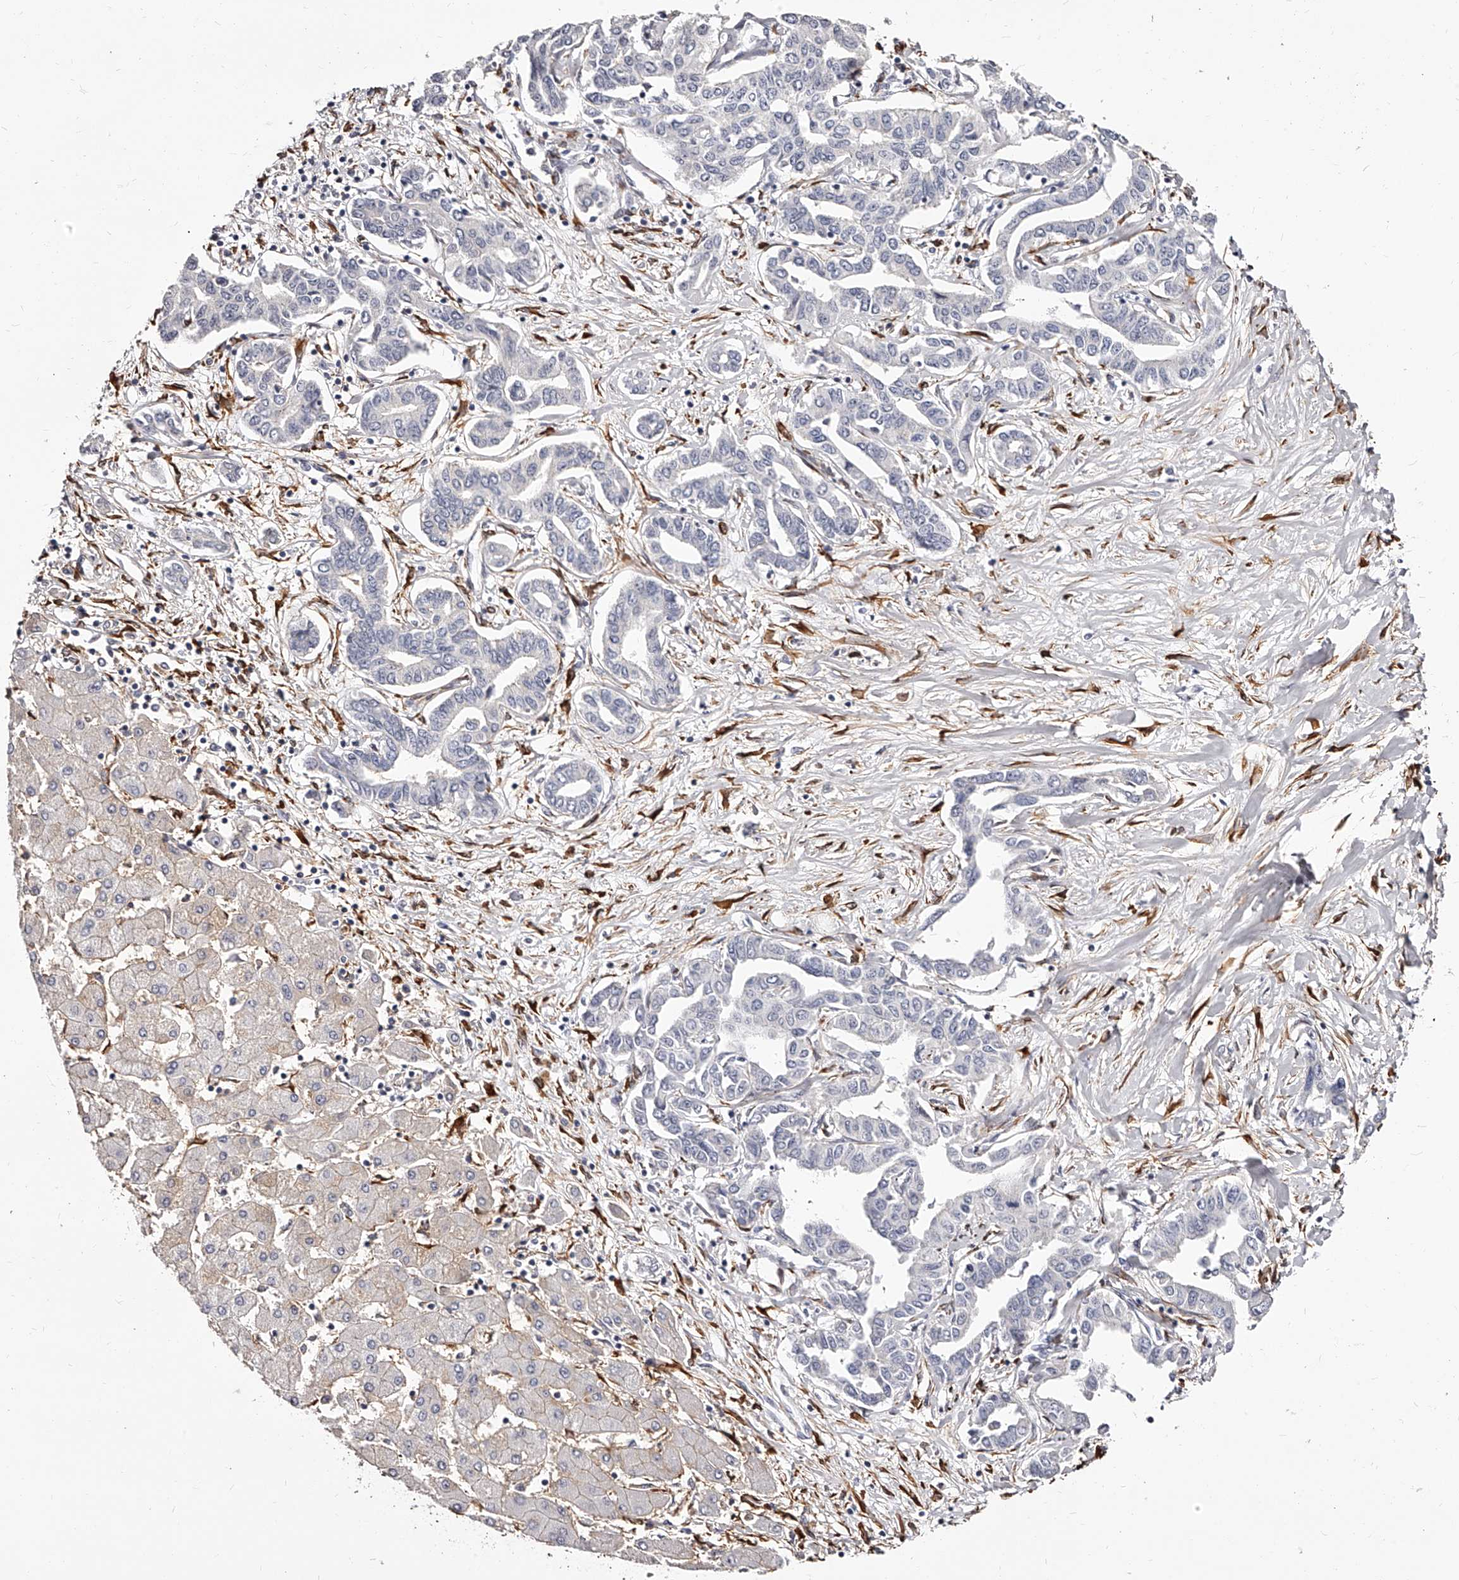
{"staining": {"intensity": "negative", "quantity": "none", "location": "none"}, "tissue": "liver cancer", "cell_type": "Tumor cells", "image_type": "cancer", "snomed": [{"axis": "morphology", "description": "Cholangiocarcinoma"}, {"axis": "topography", "description": "Liver"}], "caption": "Liver cancer (cholangiocarcinoma) stained for a protein using immunohistochemistry (IHC) displays no positivity tumor cells.", "gene": "CD82", "patient": {"sex": "male", "age": 59}}